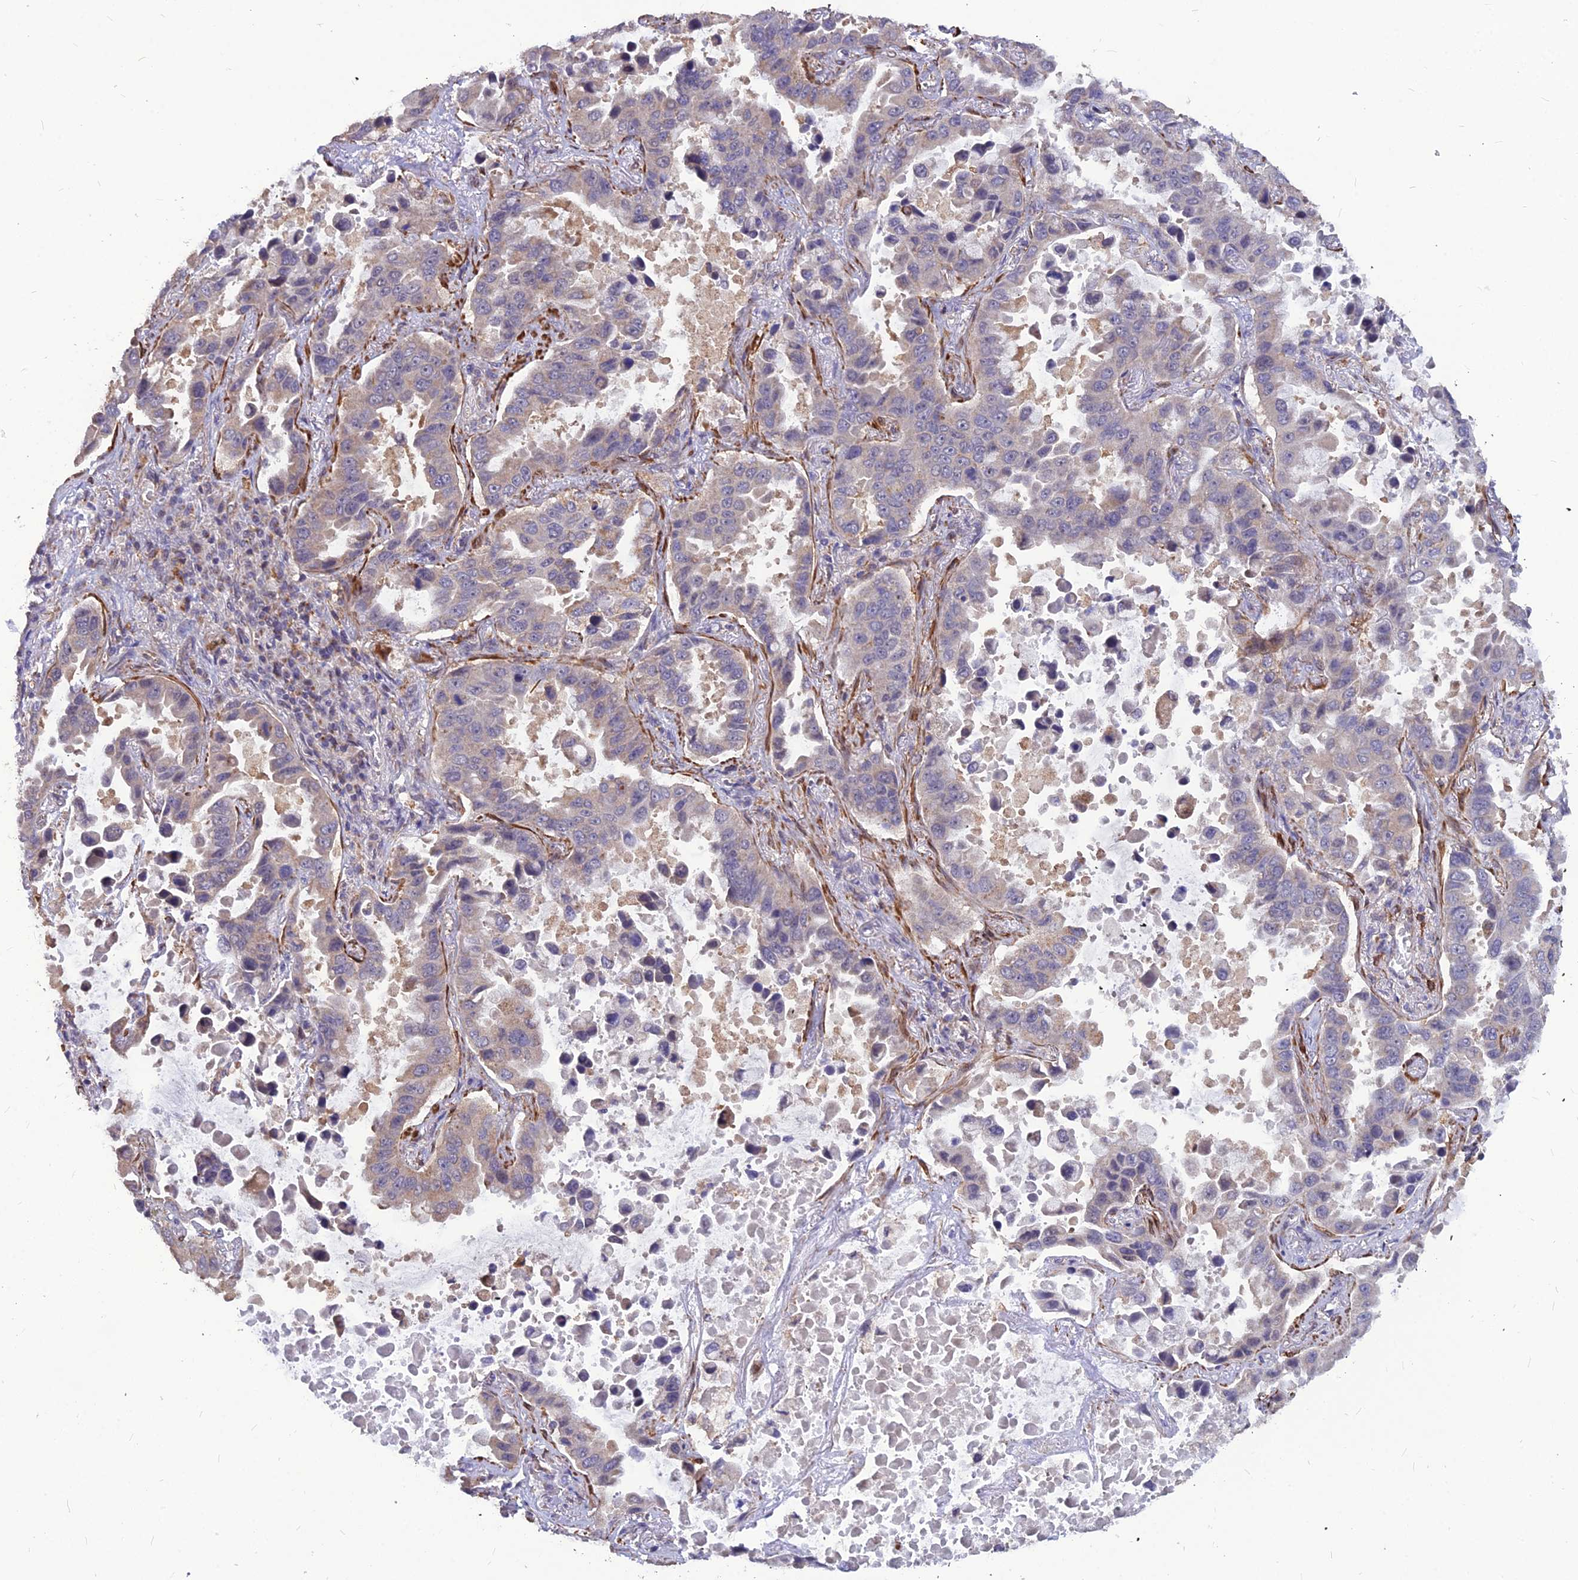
{"staining": {"intensity": "weak", "quantity": "<25%", "location": "cytoplasmic/membranous"}, "tissue": "lung cancer", "cell_type": "Tumor cells", "image_type": "cancer", "snomed": [{"axis": "morphology", "description": "Adenocarcinoma, NOS"}, {"axis": "topography", "description": "Lung"}], "caption": "This is an immunohistochemistry histopathology image of lung cancer (adenocarcinoma). There is no expression in tumor cells.", "gene": "LEKR1", "patient": {"sex": "male", "age": 64}}